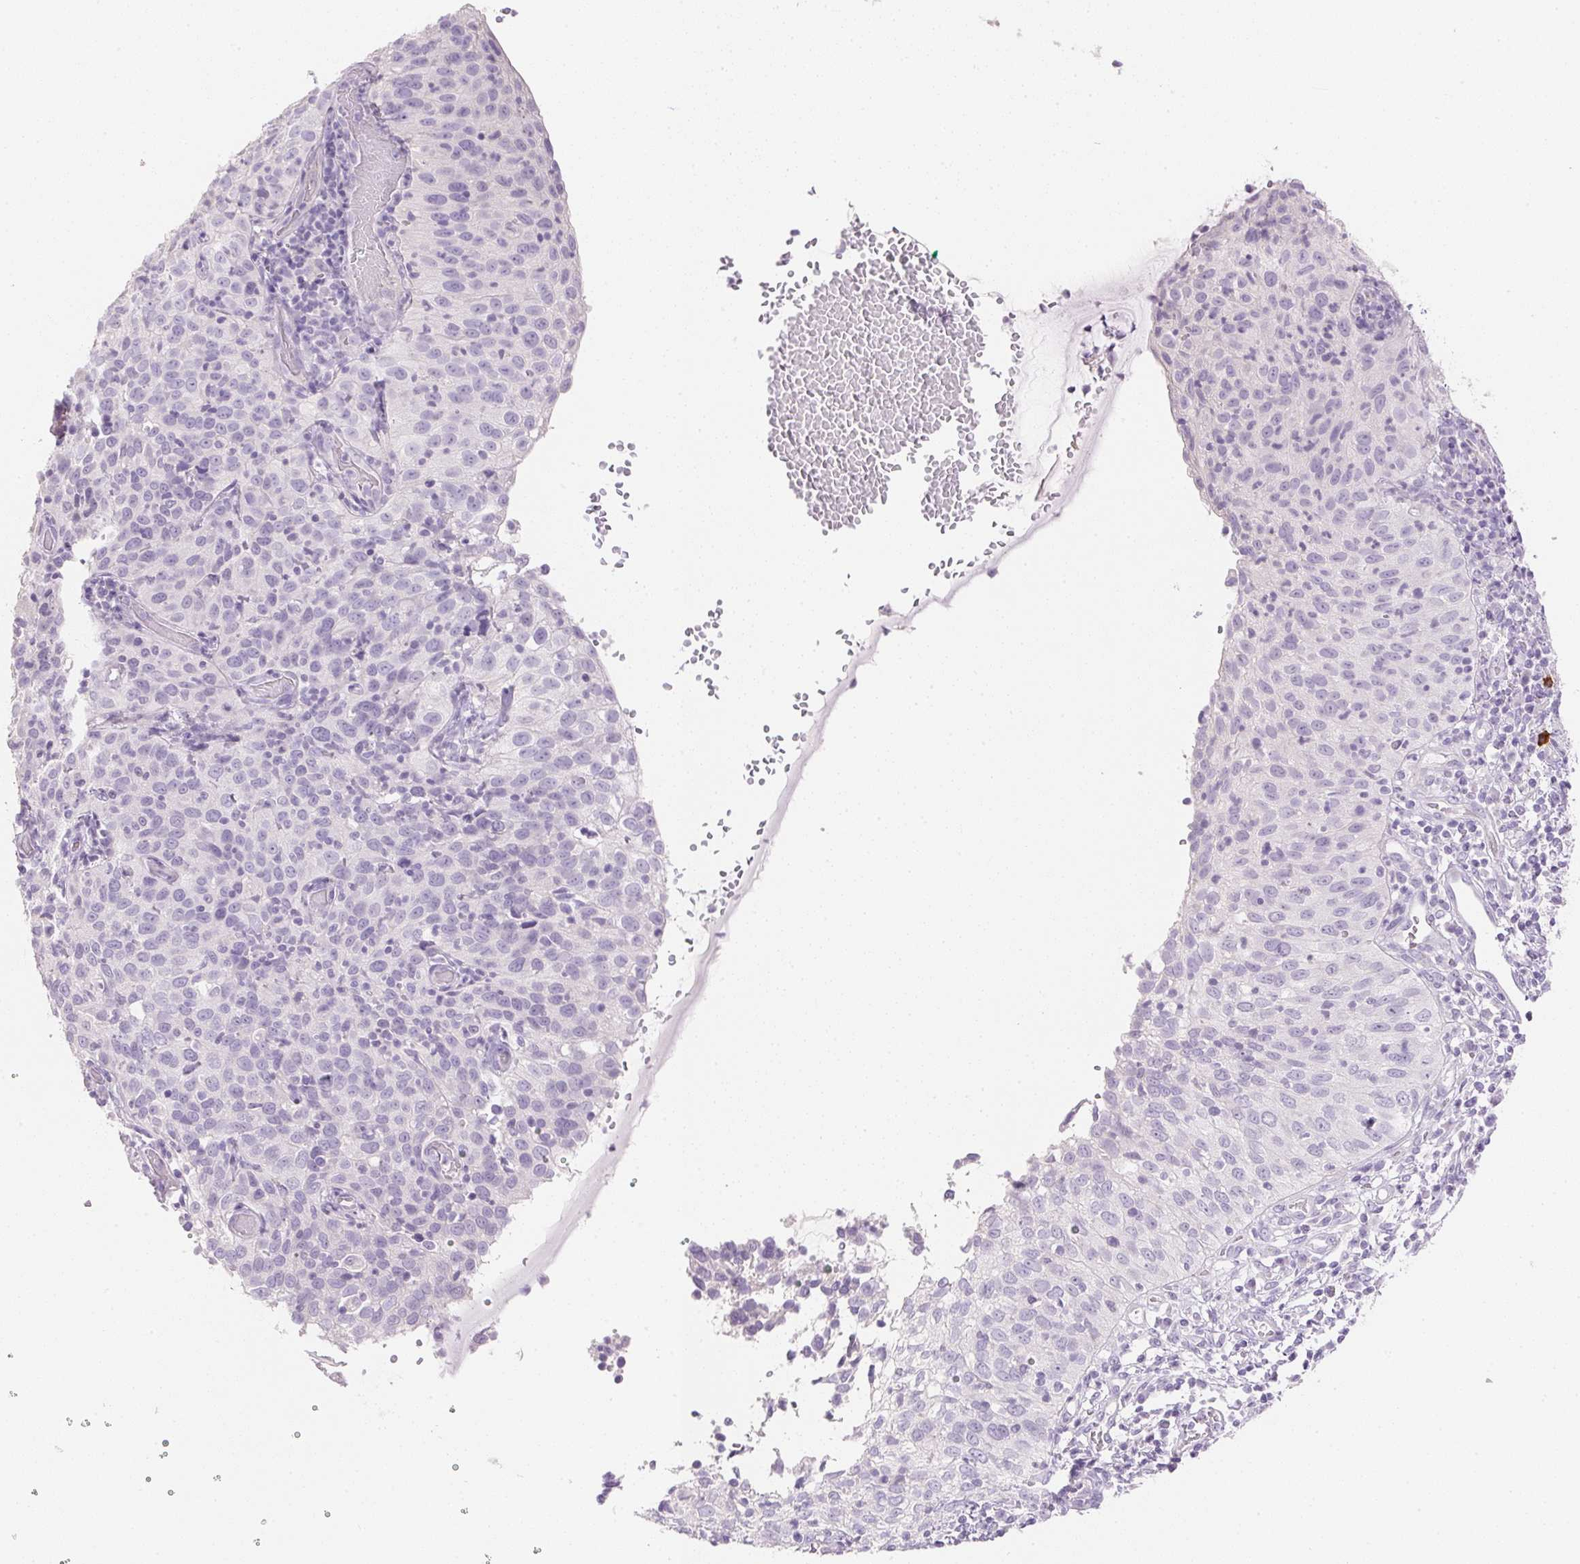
{"staining": {"intensity": "negative", "quantity": "none", "location": "none"}, "tissue": "cervical cancer", "cell_type": "Tumor cells", "image_type": "cancer", "snomed": [{"axis": "morphology", "description": "Squamous cell carcinoma, NOS"}, {"axis": "topography", "description": "Cervix"}], "caption": "Immunohistochemical staining of human cervical squamous cell carcinoma demonstrates no significant positivity in tumor cells.", "gene": "KCNE2", "patient": {"sex": "female", "age": 52}}